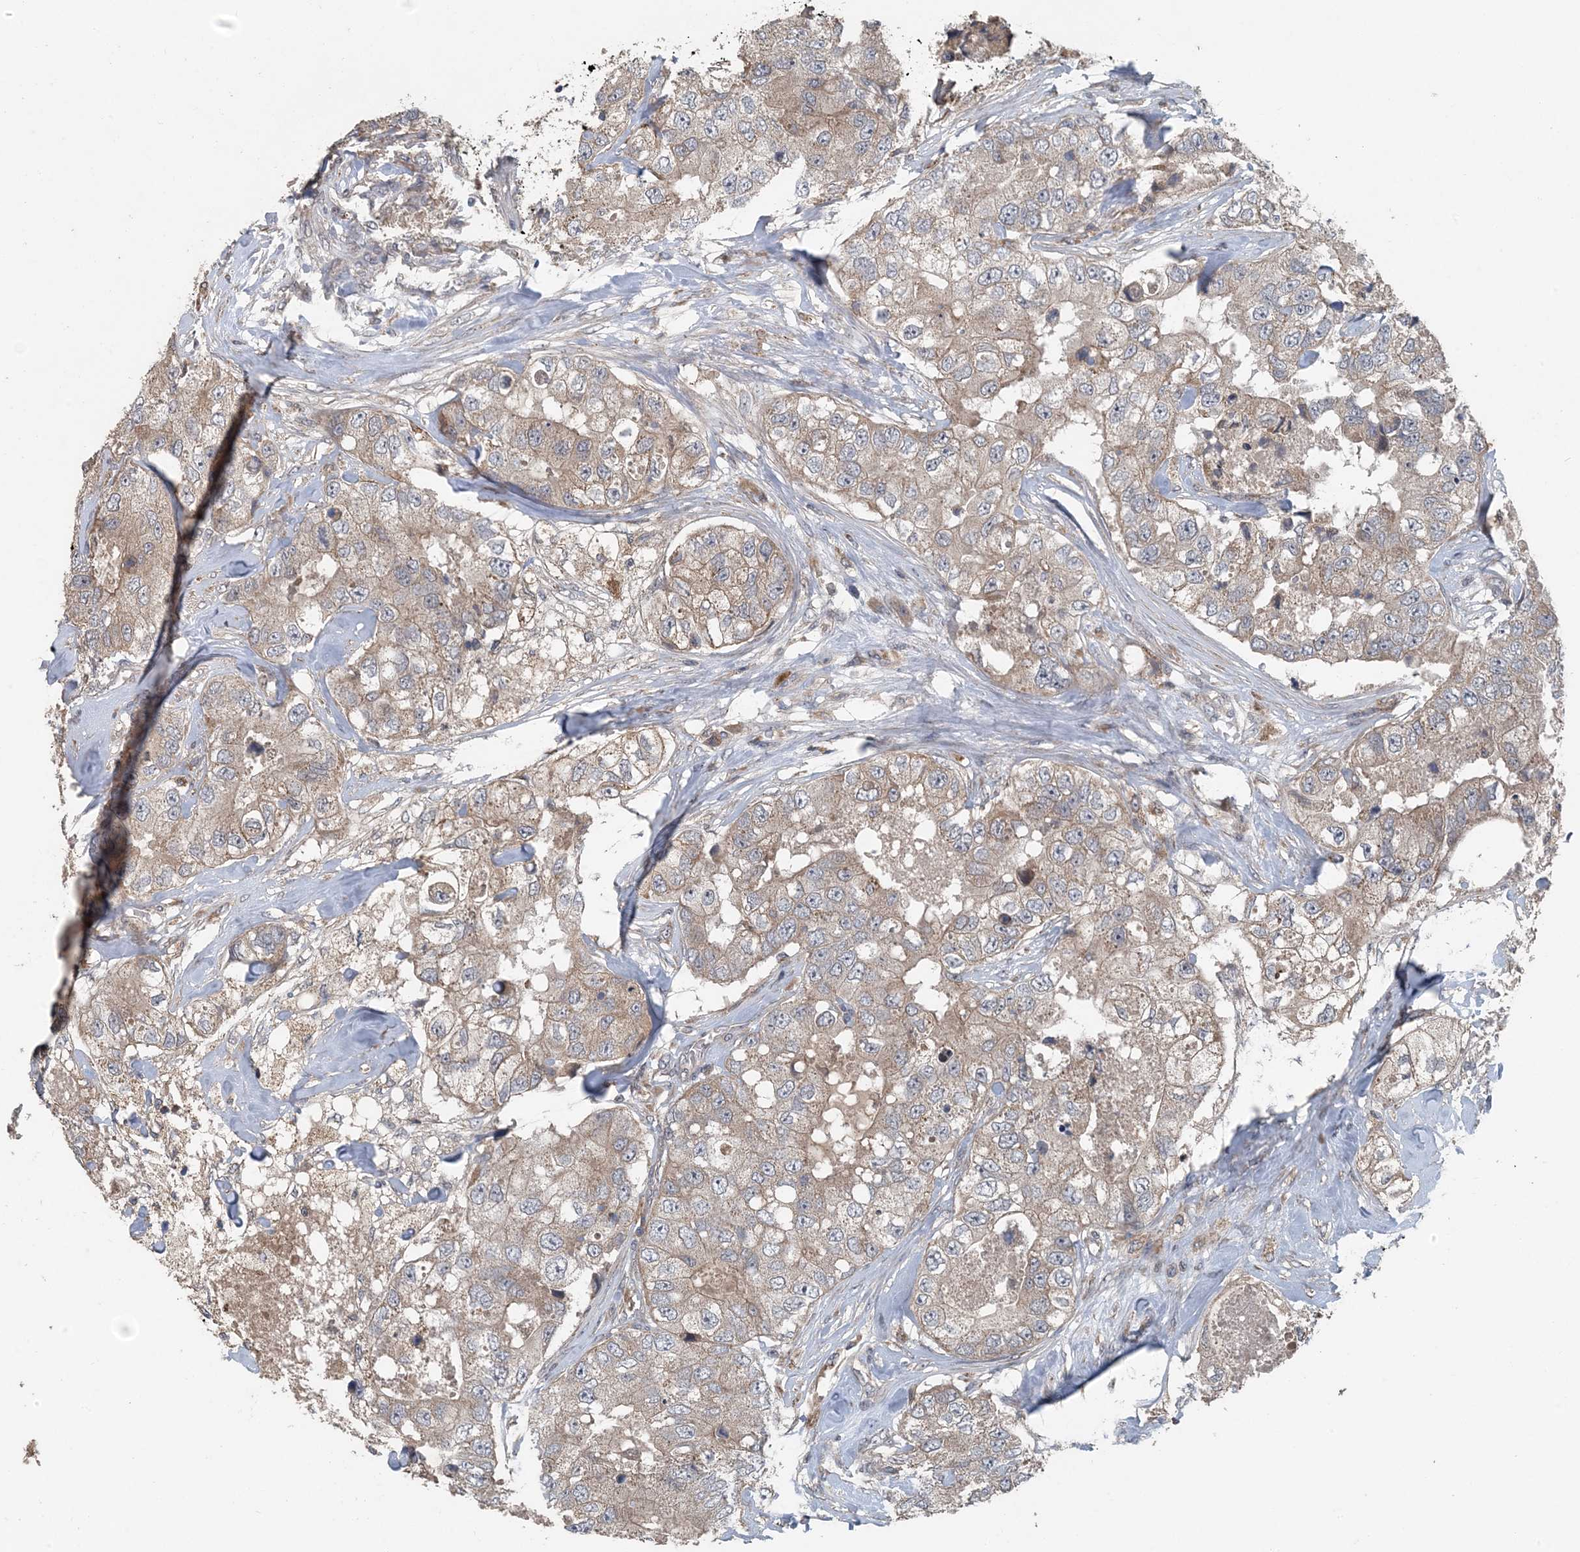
{"staining": {"intensity": "weak", "quantity": ">75%", "location": "cytoplasmic/membranous"}, "tissue": "breast cancer", "cell_type": "Tumor cells", "image_type": "cancer", "snomed": [{"axis": "morphology", "description": "Duct carcinoma"}, {"axis": "topography", "description": "Breast"}], "caption": "Weak cytoplasmic/membranous expression is present in about >75% of tumor cells in breast intraductal carcinoma.", "gene": "MYO9B", "patient": {"sex": "female", "age": 62}}